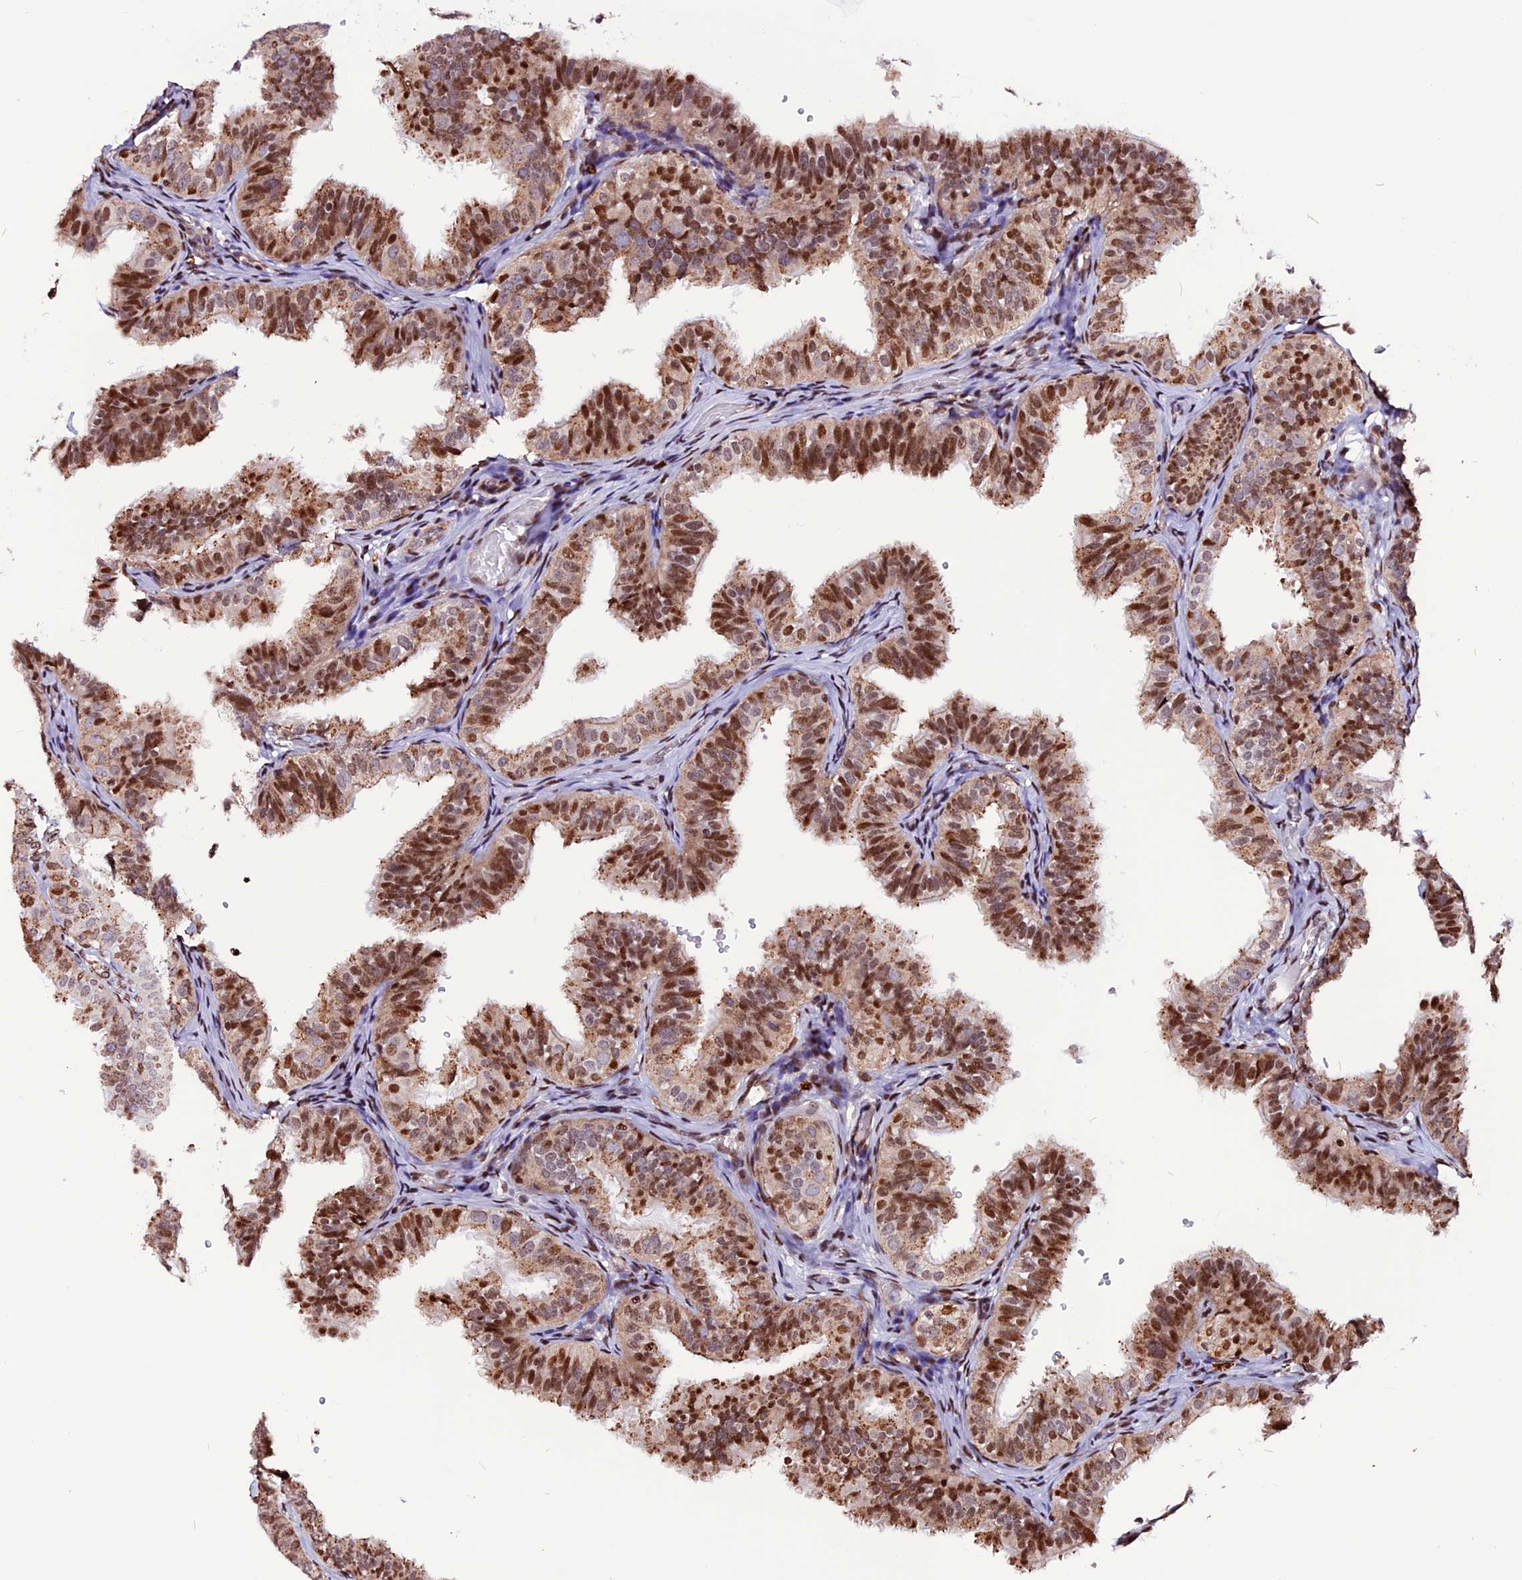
{"staining": {"intensity": "moderate", "quantity": ">75%", "location": "nuclear"}, "tissue": "fallopian tube", "cell_type": "Glandular cells", "image_type": "normal", "snomed": [{"axis": "morphology", "description": "Normal tissue, NOS"}, {"axis": "topography", "description": "Fallopian tube"}], "caption": "Immunohistochemistry (DAB) staining of unremarkable human fallopian tube demonstrates moderate nuclear protein positivity in about >75% of glandular cells.", "gene": "RINL", "patient": {"sex": "female", "age": 35}}